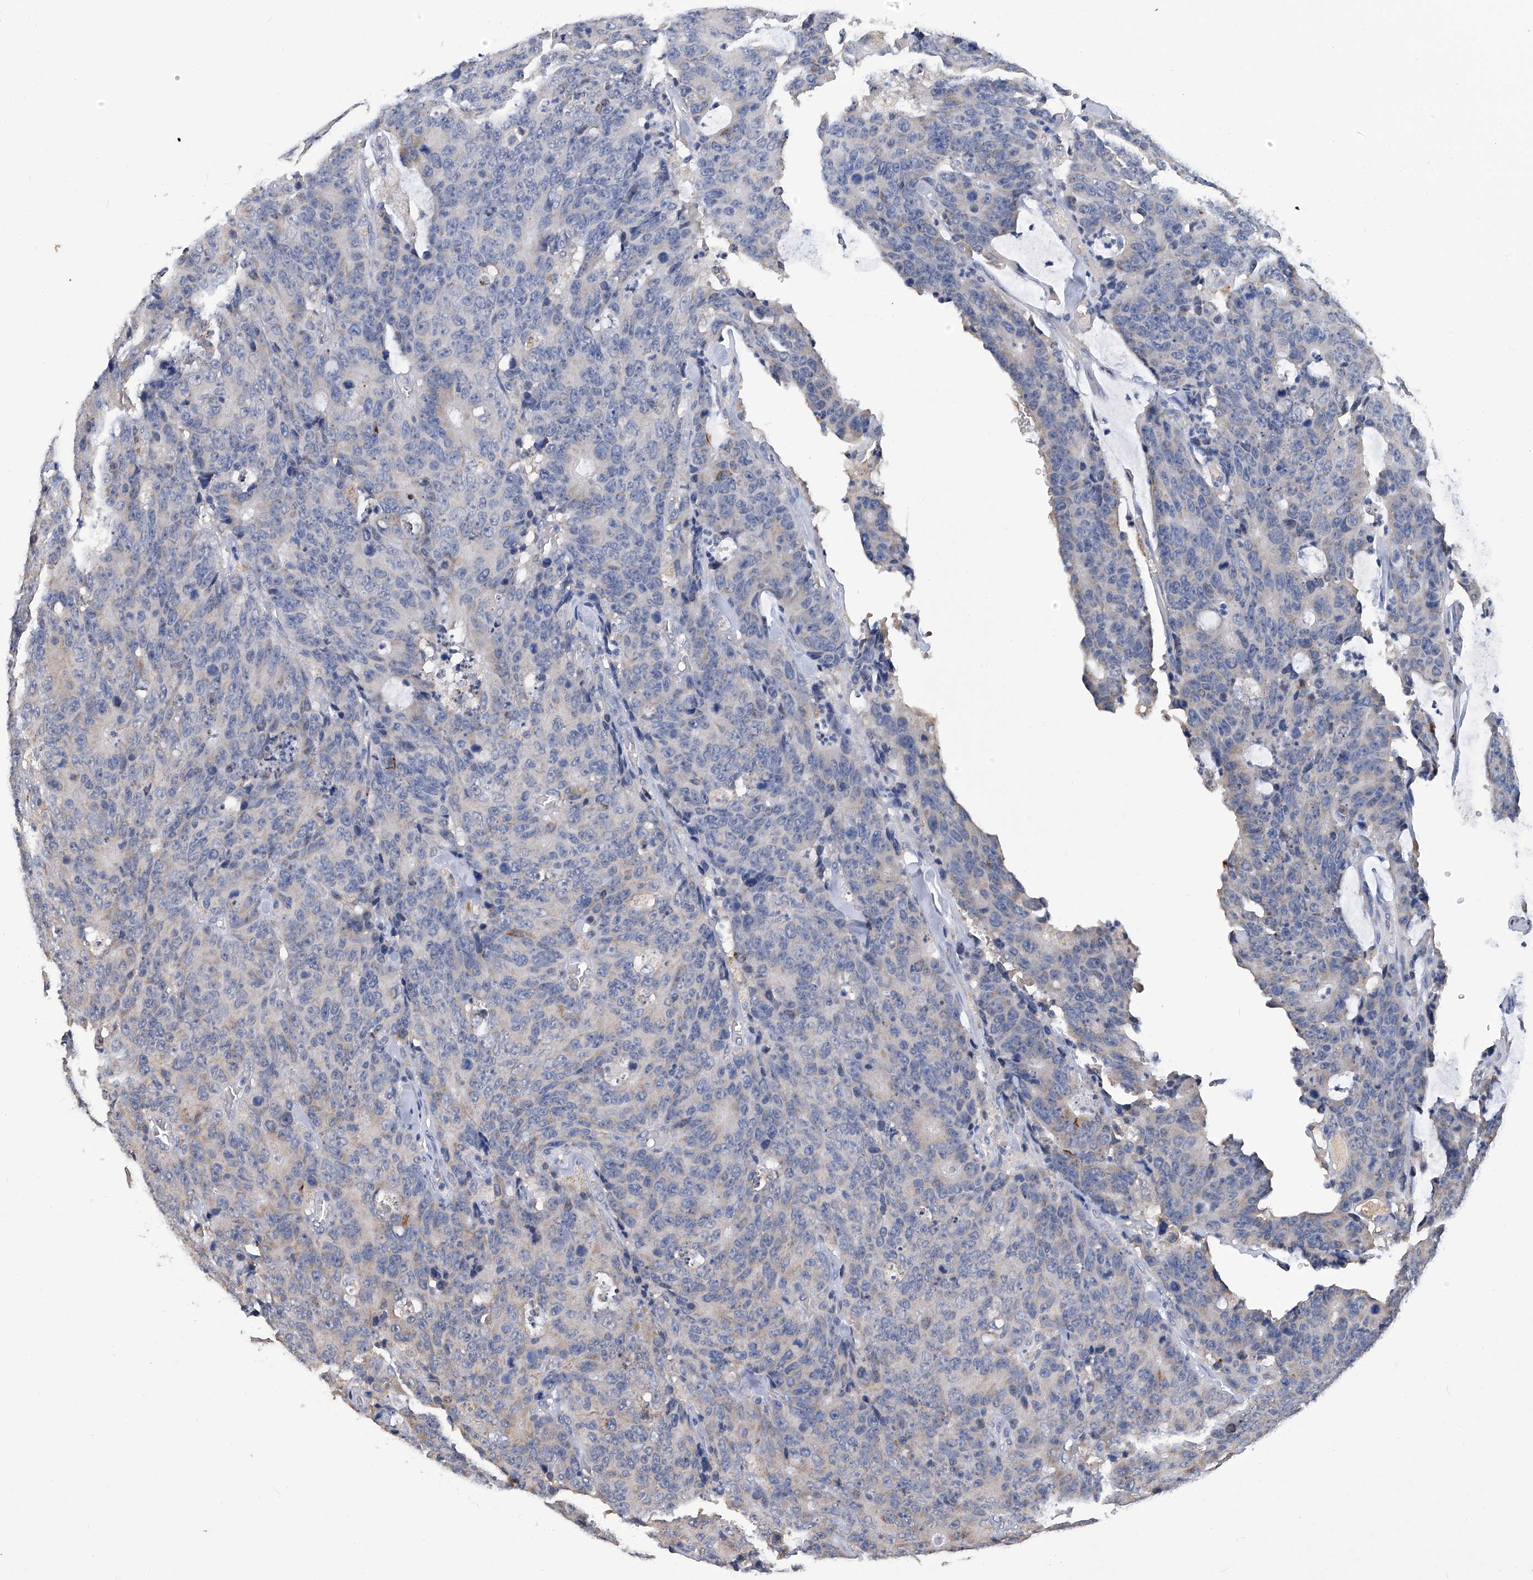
{"staining": {"intensity": "negative", "quantity": "none", "location": "none"}, "tissue": "colorectal cancer", "cell_type": "Tumor cells", "image_type": "cancer", "snomed": [{"axis": "morphology", "description": "Adenocarcinoma, NOS"}, {"axis": "topography", "description": "Colon"}], "caption": "Tumor cells show no significant protein positivity in colorectal adenocarcinoma.", "gene": "OAT", "patient": {"sex": "female", "age": 86}}